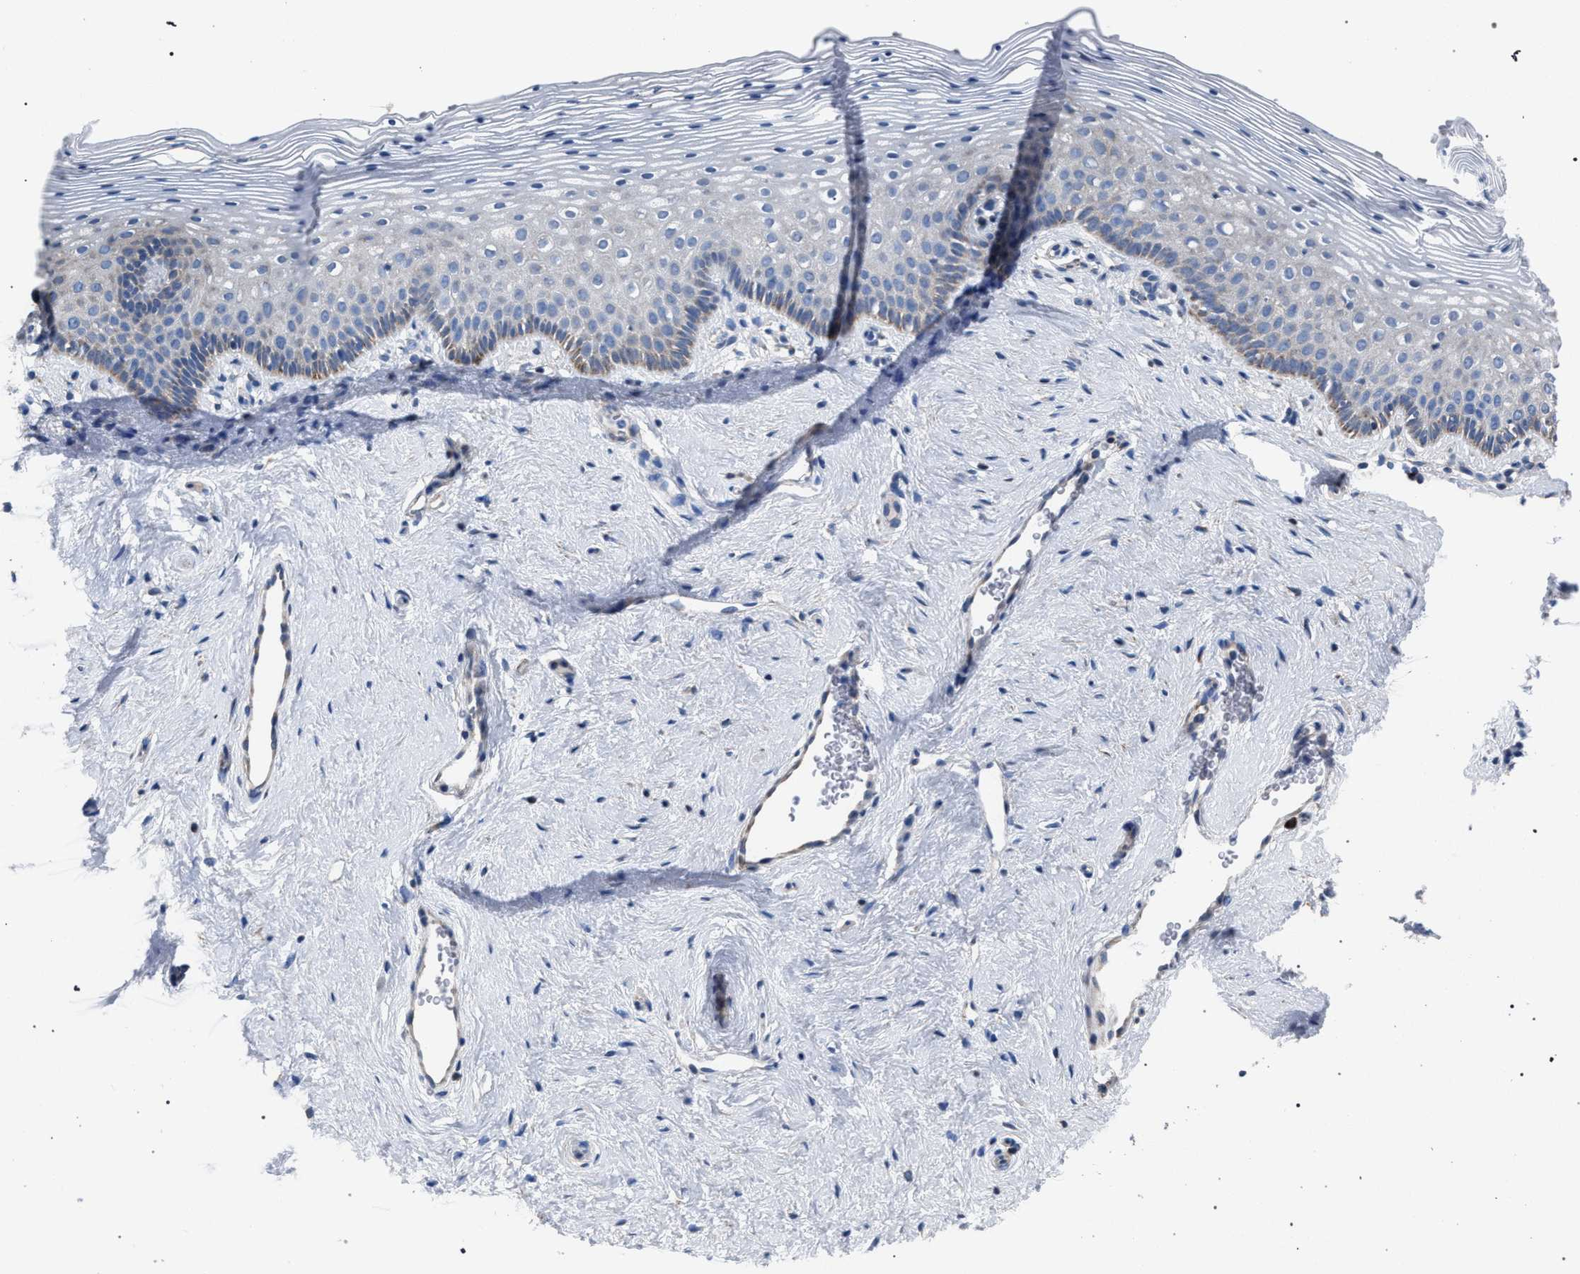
{"staining": {"intensity": "moderate", "quantity": "<25%", "location": "cytoplasmic/membranous"}, "tissue": "vagina", "cell_type": "Squamous epithelial cells", "image_type": "normal", "snomed": [{"axis": "morphology", "description": "Normal tissue, NOS"}, {"axis": "topography", "description": "Vagina"}], "caption": "Immunohistochemistry (IHC) (DAB (3,3'-diaminobenzidine)) staining of normal human vagina reveals moderate cytoplasmic/membranous protein expression in about <25% of squamous epithelial cells.", "gene": "CRYZ", "patient": {"sex": "female", "age": 32}}